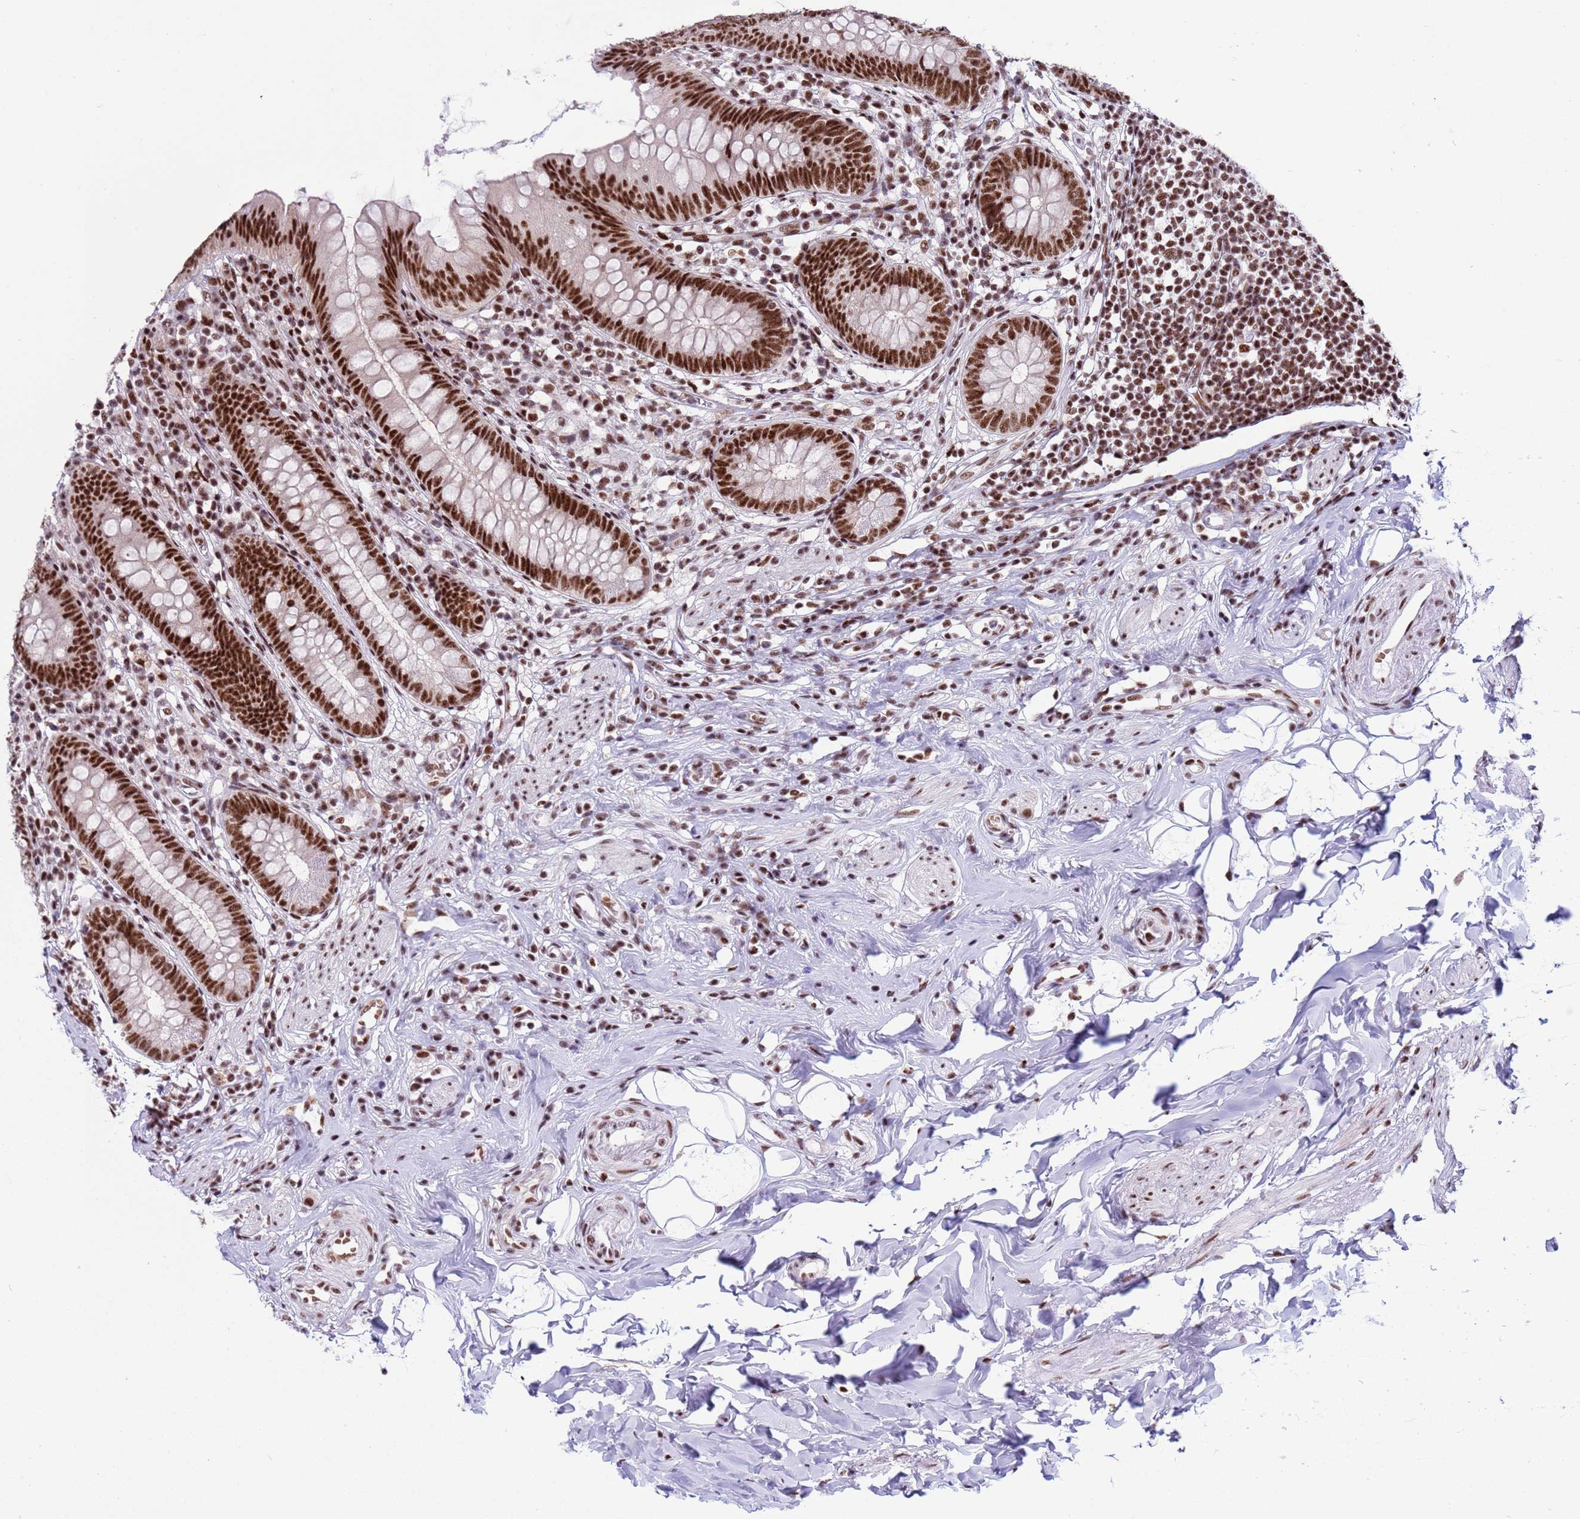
{"staining": {"intensity": "strong", "quantity": ">75%", "location": "nuclear"}, "tissue": "appendix", "cell_type": "Glandular cells", "image_type": "normal", "snomed": [{"axis": "morphology", "description": "Normal tissue, NOS"}, {"axis": "topography", "description": "Appendix"}], "caption": "Immunohistochemistry (IHC) of unremarkable appendix demonstrates high levels of strong nuclear positivity in about >75% of glandular cells. The staining is performed using DAB (3,3'-diaminobenzidine) brown chromogen to label protein expression. The nuclei are counter-stained blue using hematoxylin.", "gene": "THOC2", "patient": {"sex": "female", "age": 62}}